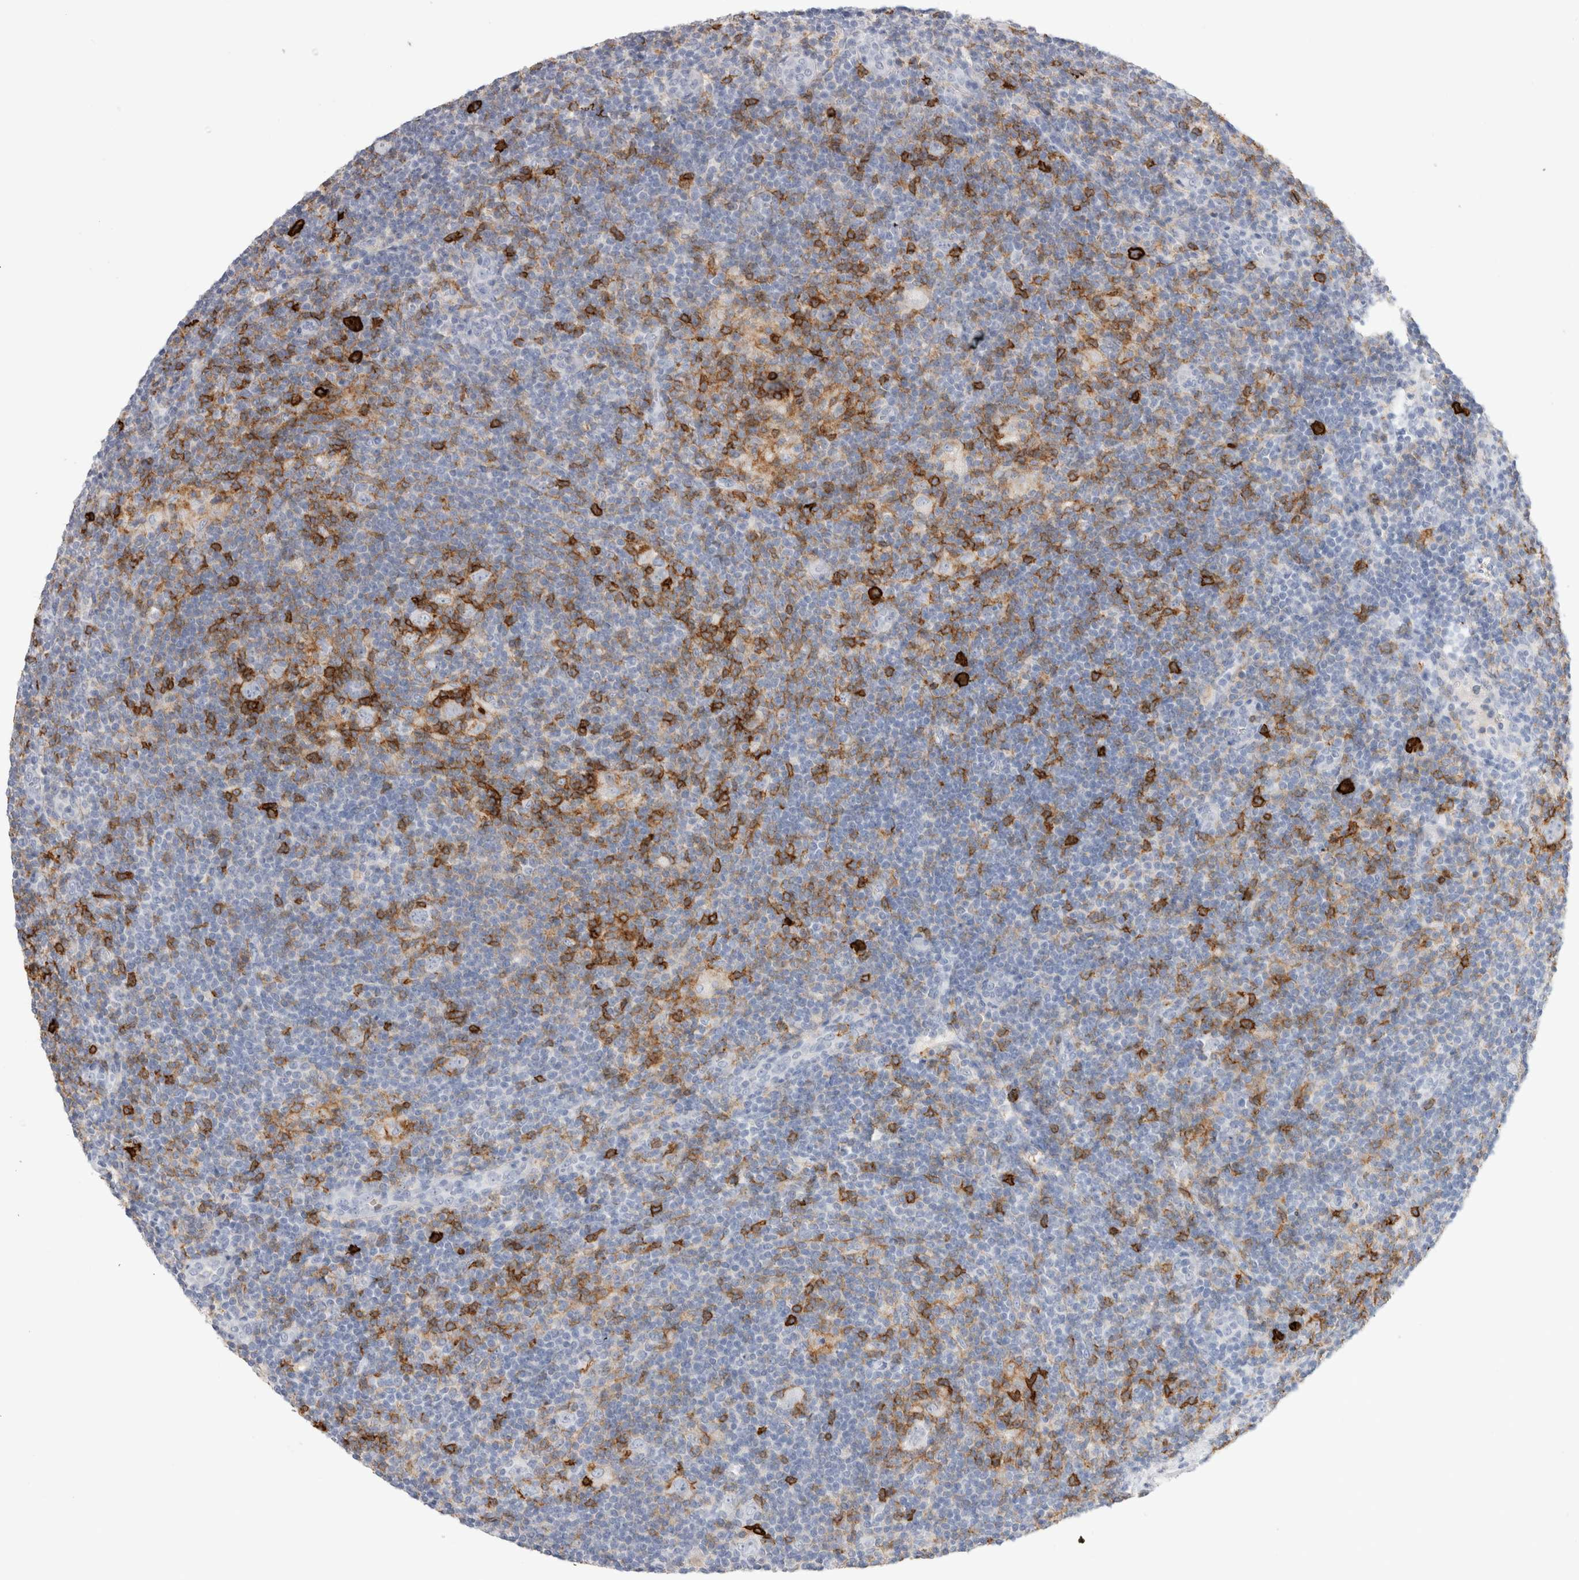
{"staining": {"intensity": "negative", "quantity": "none", "location": "none"}, "tissue": "lymphoma", "cell_type": "Tumor cells", "image_type": "cancer", "snomed": [{"axis": "morphology", "description": "Hodgkin's disease, NOS"}, {"axis": "topography", "description": "Lymph node"}], "caption": "Histopathology image shows no protein expression in tumor cells of lymphoma tissue. (DAB (3,3'-diaminobenzidine) immunohistochemistry (IHC), high magnification).", "gene": "CD38", "patient": {"sex": "female", "age": 57}}